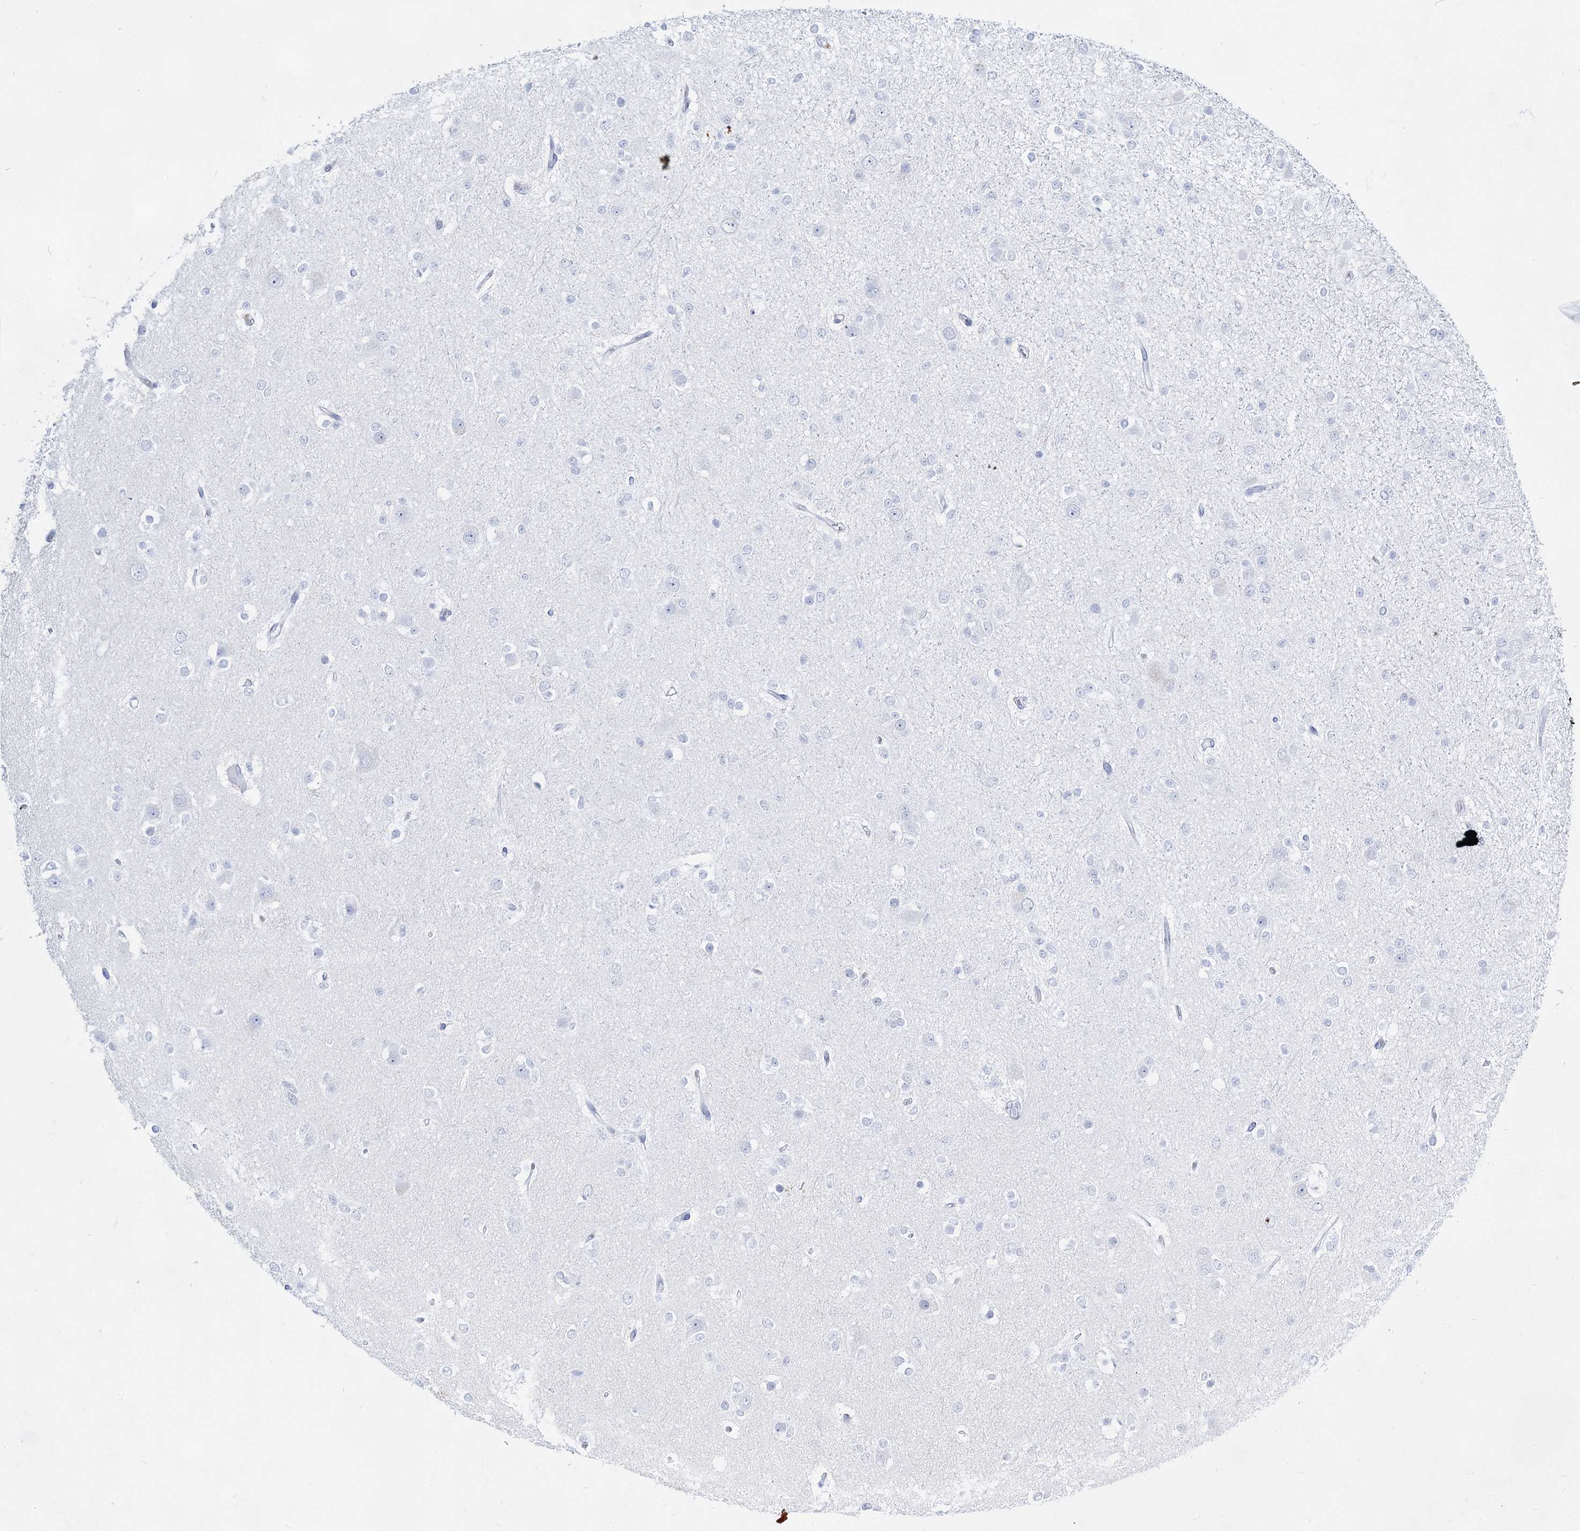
{"staining": {"intensity": "negative", "quantity": "none", "location": "none"}, "tissue": "glioma", "cell_type": "Tumor cells", "image_type": "cancer", "snomed": [{"axis": "morphology", "description": "Glioma, malignant, Low grade"}, {"axis": "topography", "description": "Brain"}], "caption": "Glioma was stained to show a protein in brown. There is no significant expression in tumor cells.", "gene": "ACRV1", "patient": {"sex": "female", "age": 22}}